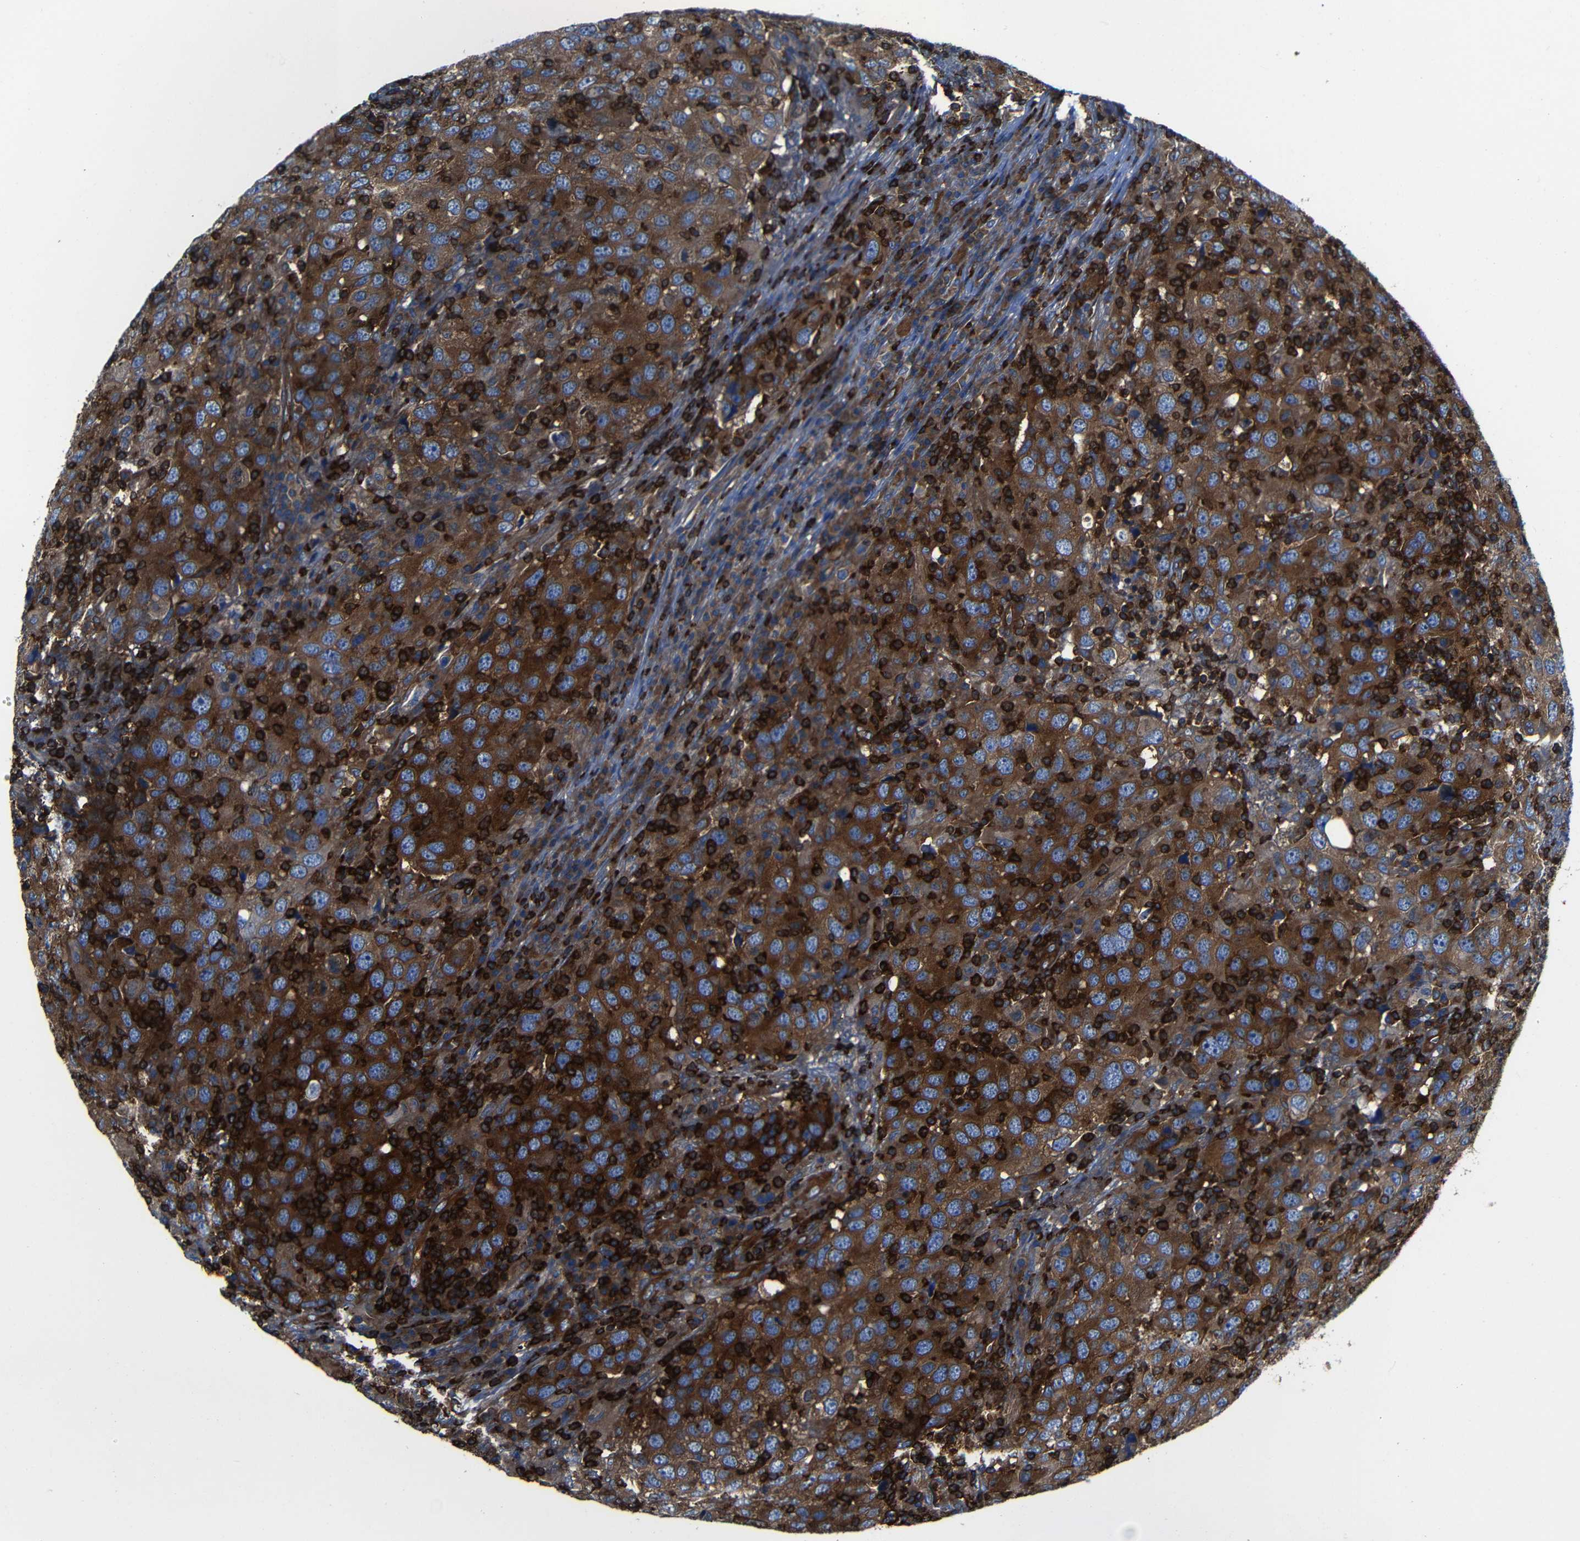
{"staining": {"intensity": "strong", "quantity": ">75%", "location": "cytoplasmic/membranous"}, "tissue": "head and neck cancer", "cell_type": "Tumor cells", "image_type": "cancer", "snomed": [{"axis": "morphology", "description": "Adenocarcinoma, NOS"}, {"axis": "topography", "description": "Salivary gland"}, {"axis": "topography", "description": "Head-Neck"}], "caption": "Head and neck cancer stained with a brown dye exhibits strong cytoplasmic/membranous positive positivity in about >75% of tumor cells.", "gene": "ARHGEF1", "patient": {"sex": "female", "age": 65}}